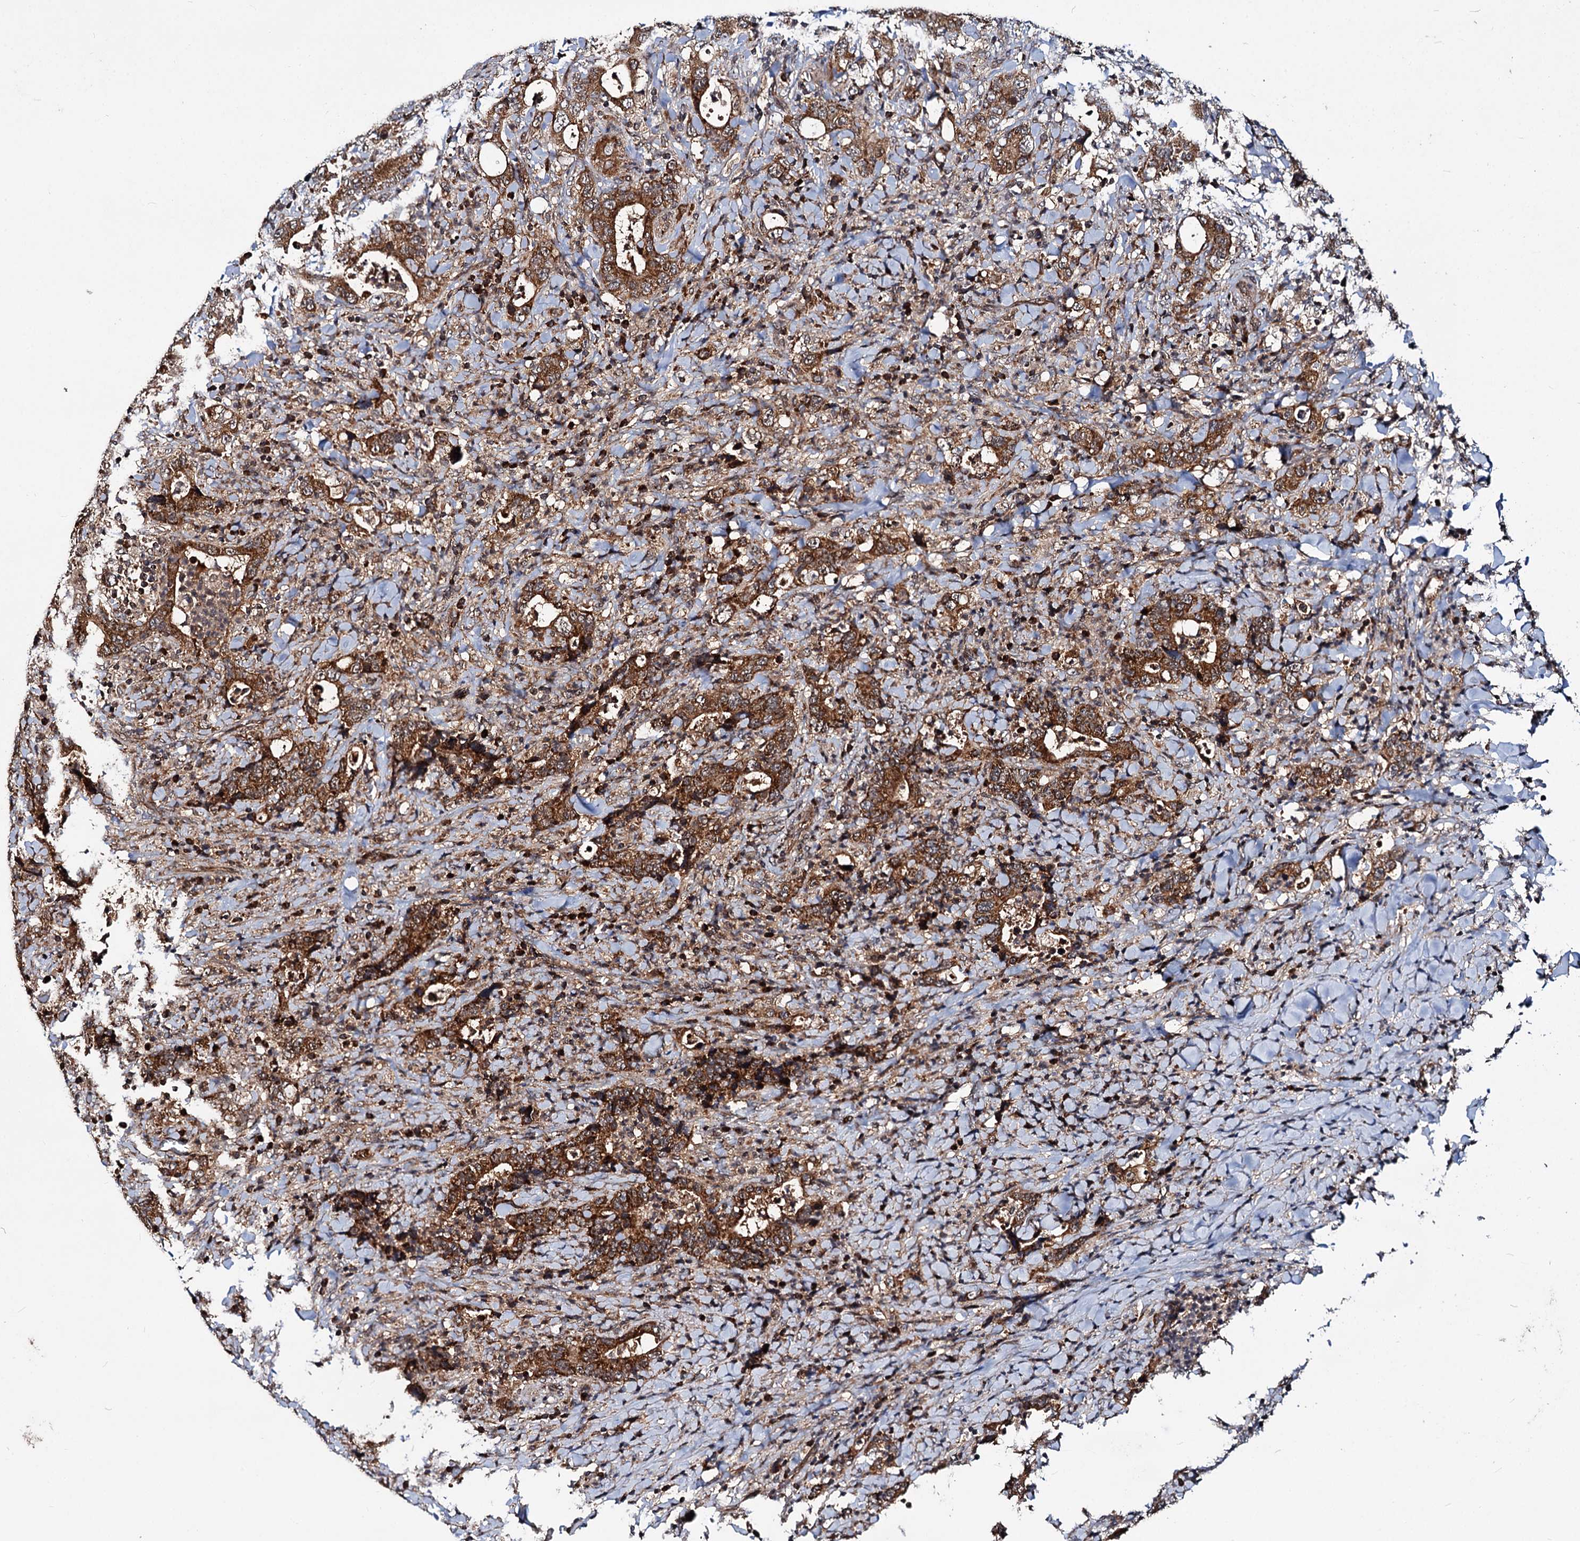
{"staining": {"intensity": "strong", "quantity": ">75%", "location": "cytoplasmic/membranous"}, "tissue": "colorectal cancer", "cell_type": "Tumor cells", "image_type": "cancer", "snomed": [{"axis": "morphology", "description": "Adenocarcinoma, NOS"}, {"axis": "topography", "description": "Colon"}], "caption": "A brown stain highlights strong cytoplasmic/membranous positivity of a protein in colorectal cancer tumor cells.", "gene": "CEP76", "patient": {"sex": "female", "age": 75}}